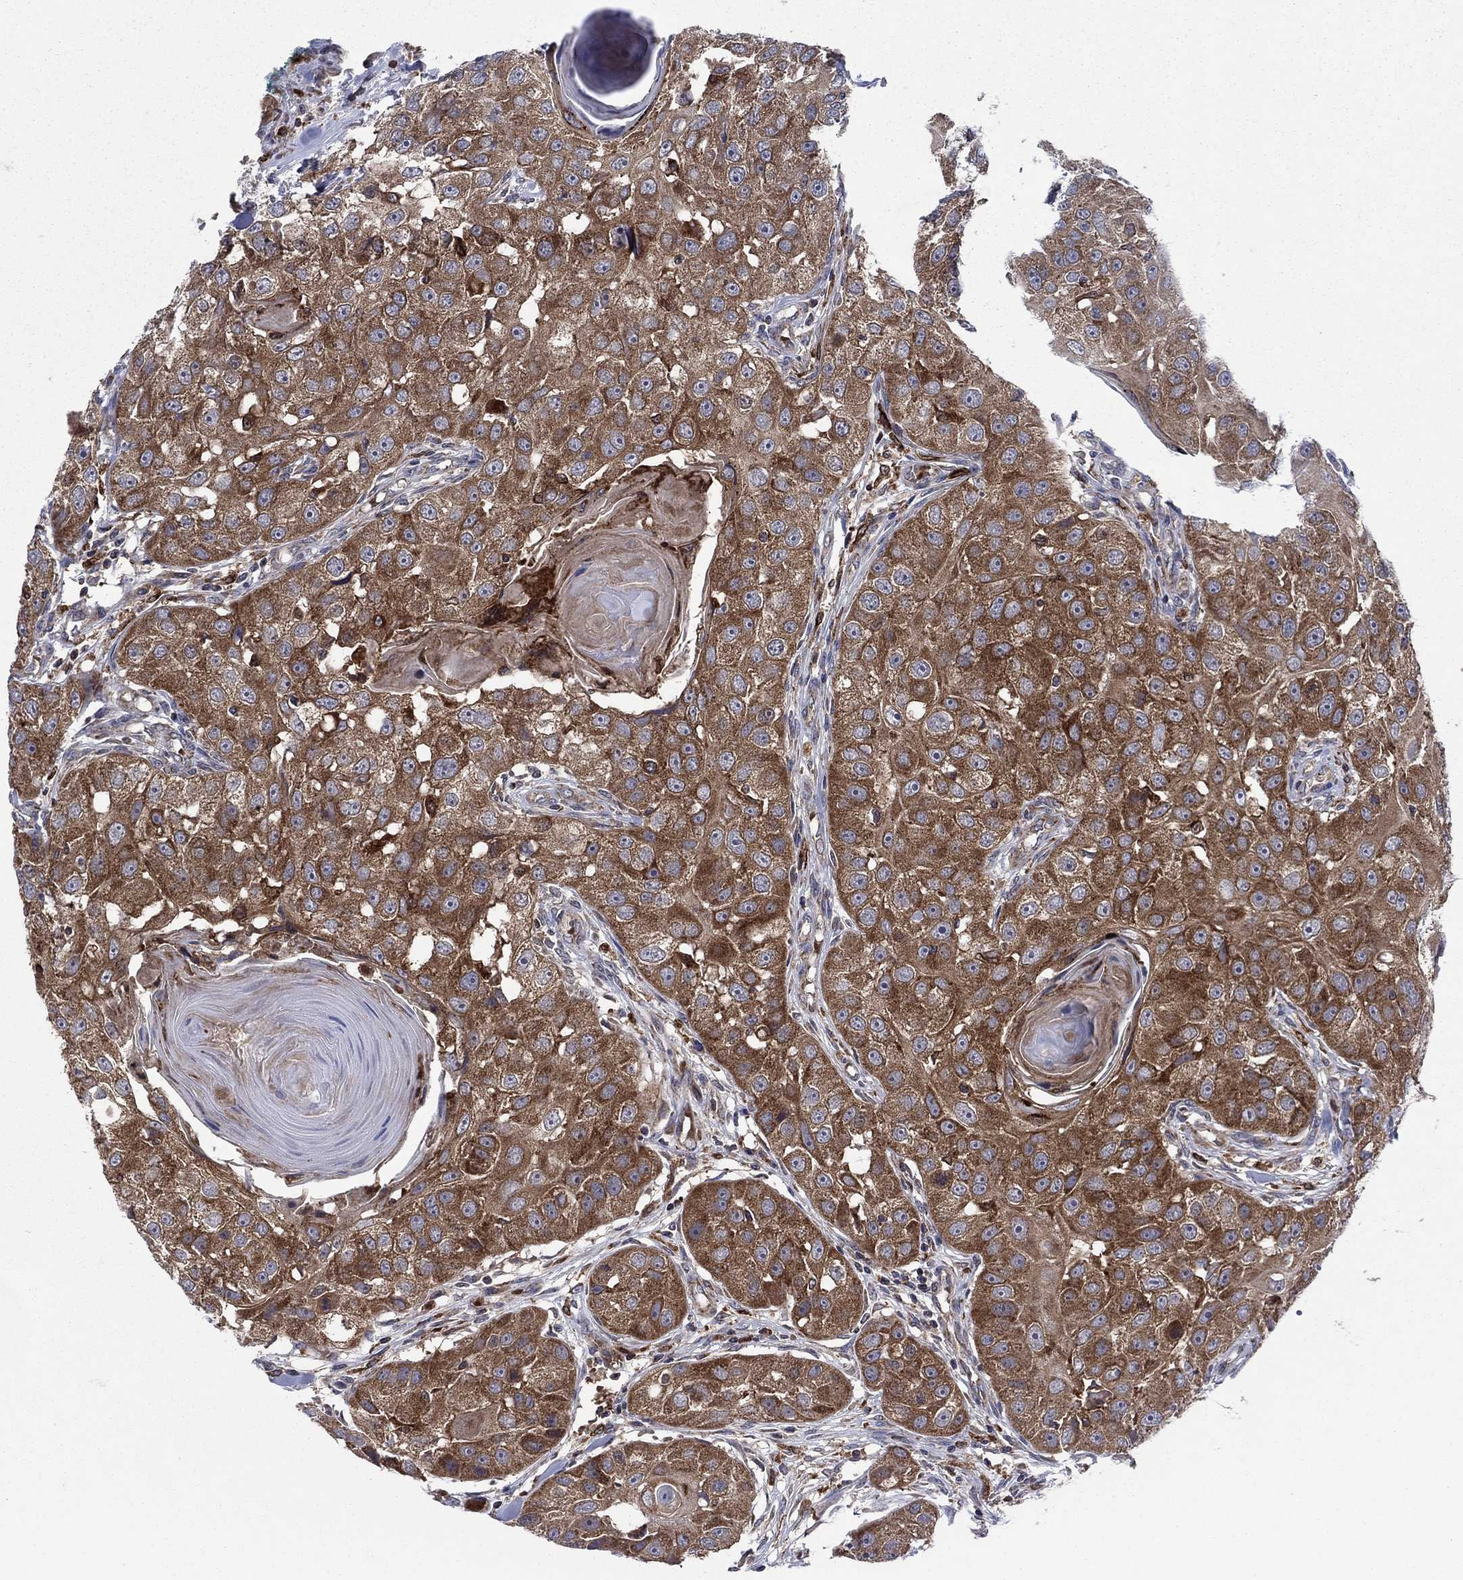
{"staining": {"intensity": "strong", "quantity": ">75%", "location": "cytoplasmic/membranous"}, "tissue": "head and neck cancer", "cell_type": "Tumor cells", "image_type": "cancer", "snomed": [{"axis": "morphology", "description": "Normal tissue, NOS"}, {"axis": "morphology", "description": "Squamous cell carcinoma, NOS"}, {"axis": "topography", "description": "Skeletal muscle"}, {"axis": "topography", "description": "Head-Neck"}], "caption": "Immunohistochemistry of head and neck cancer exhibits high levels of strong cytoplasmic/membranous staining in approximately >75% of tumor cells.", "gene": "RNF19B", "patient": {"sex": "male", "age": 51}}